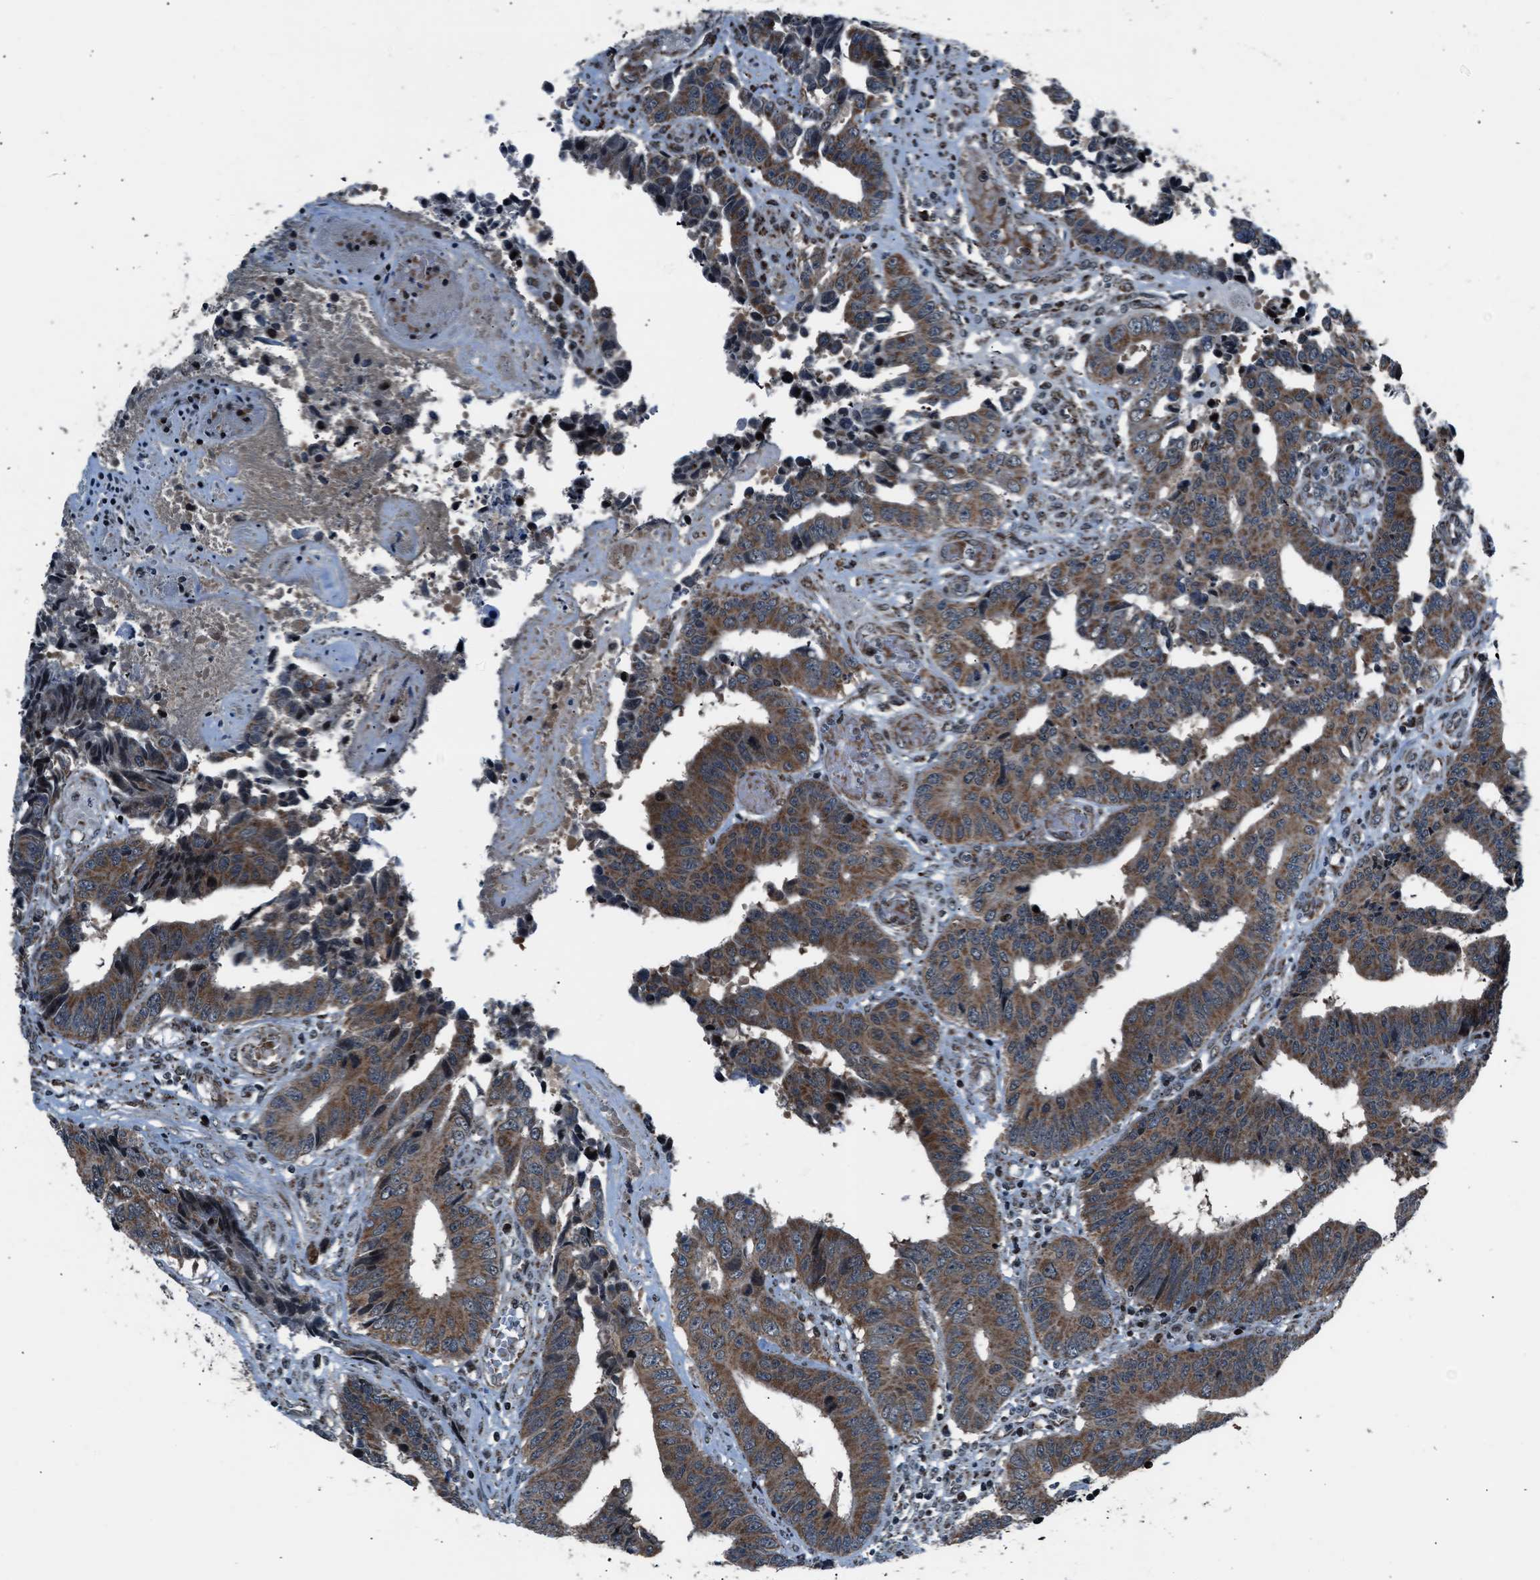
{"staining": {"intensity": "moderate", "quantity": ">75%", "location": "cytoplasmic/membranous"}, "tissue": "colorectal cancer", "cell_type": "Tumor cells", "image_type": "cancer", "snomed": [{"axis": "morphology", "description": "Adenocarcinoma, NOS"}, {"axis": "topography", "description": "Rectum"}], "caption": "Colorectal adenocarcinoma stained with immunohistochemistry (IHC) displays moderate cytoplasmic/membranous staining in approximately >75% of tumor cells. Using DAB (3,3'-diaminobenzidine) (brown) and hematoxylin (blue) stains, captured at high magnification using brightfield microscopy.", "gene": "MORC3", "patient": {"sex": "male", "age": 84}}